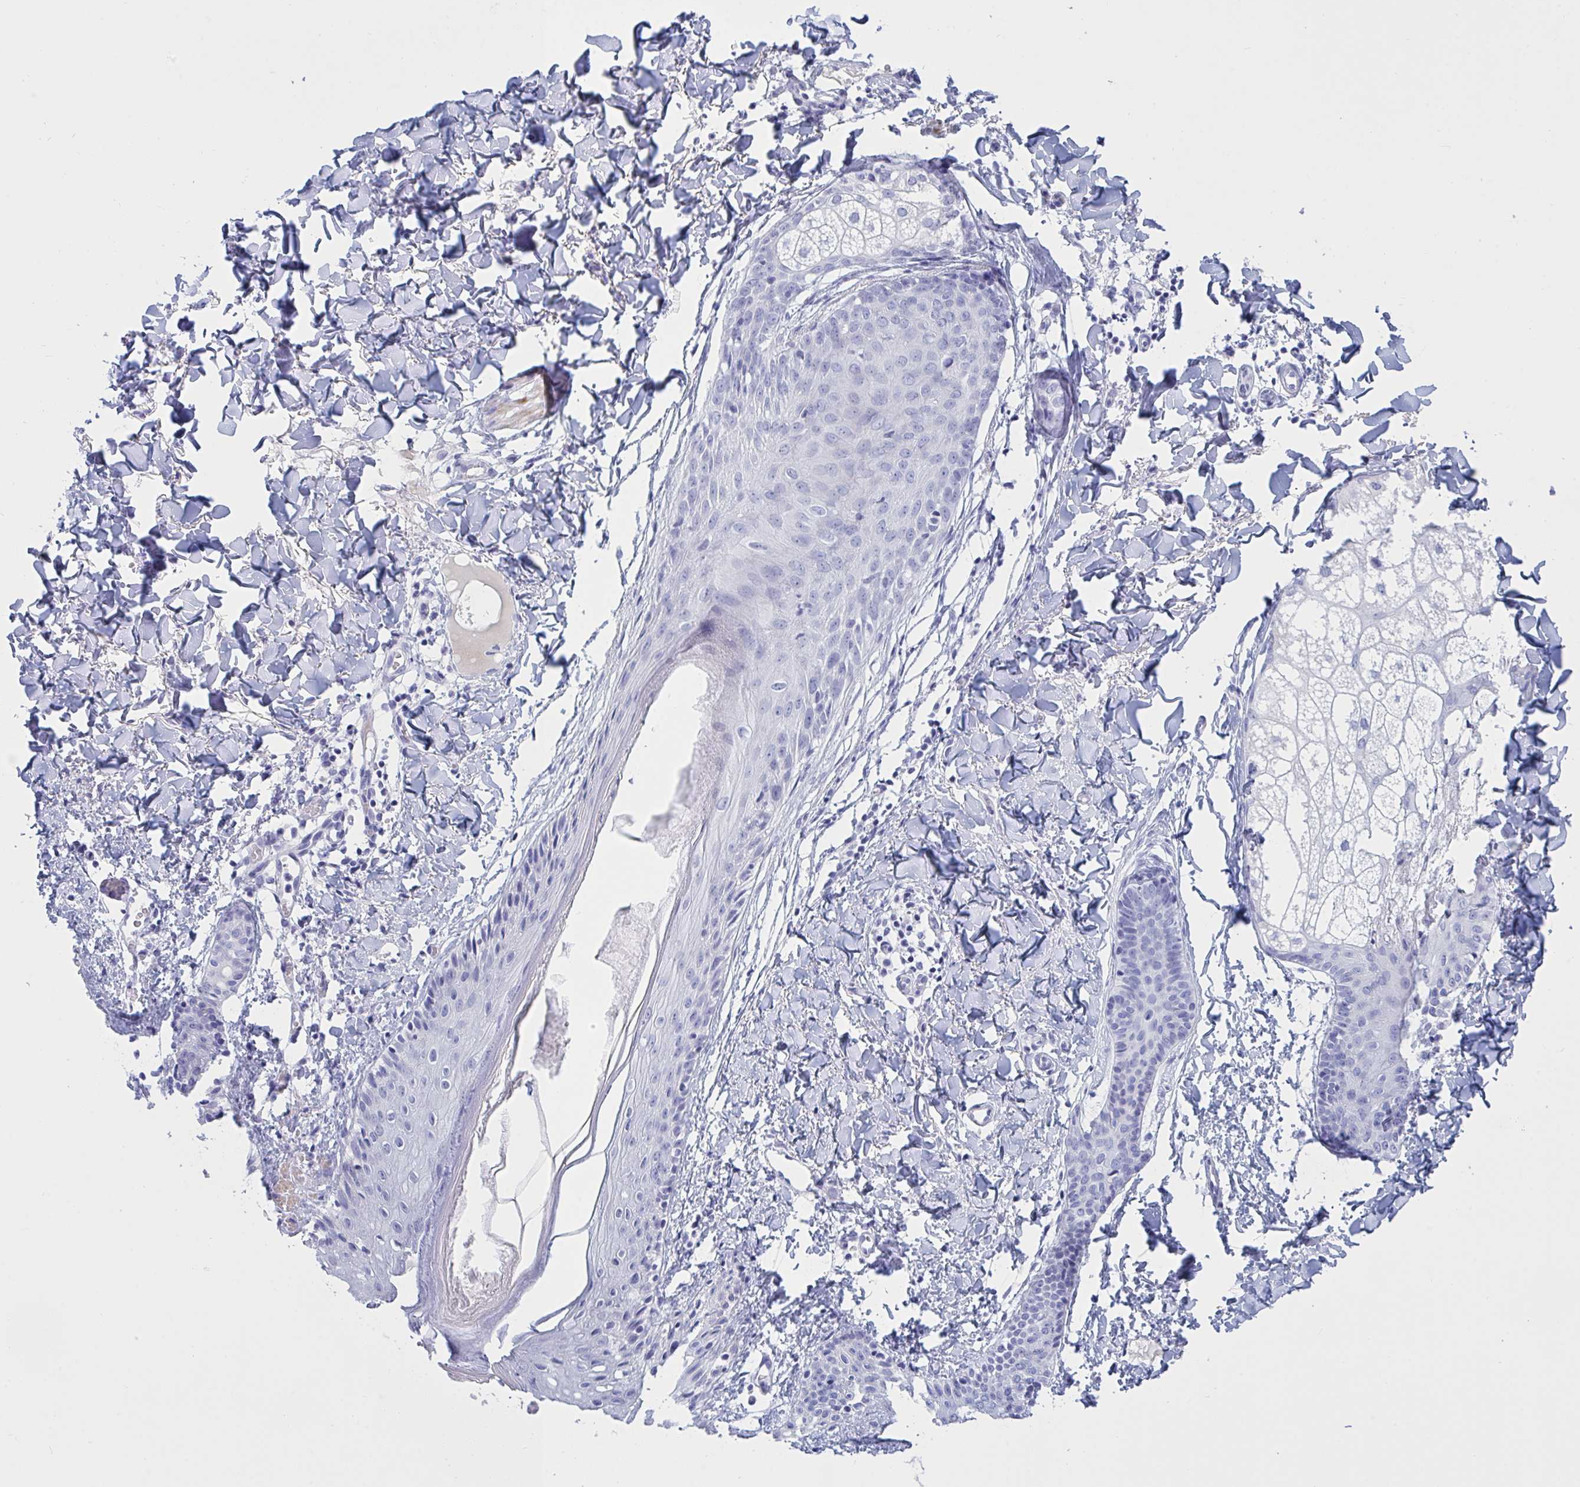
{"staining": {"intensity": "negative", "quantity": "none", "location": "none"}, "tissue": "skin", "cell_type": "Fibroblasts", "image_type": "normal", "snomed": [{"axis": "morphology", "description": "Normal tissue, NOS"}, {"axis": "topography", "description": "Skin"}], "caption": "Skin was stained to show a protein in brown. There is no significant expression in fibroblasts. (DAB (3,3'-diaminobenzidine) immunohistochemistry, high magnification).", "gene": "OXLD1", "patient": {"sex": "male", "age": 16}}